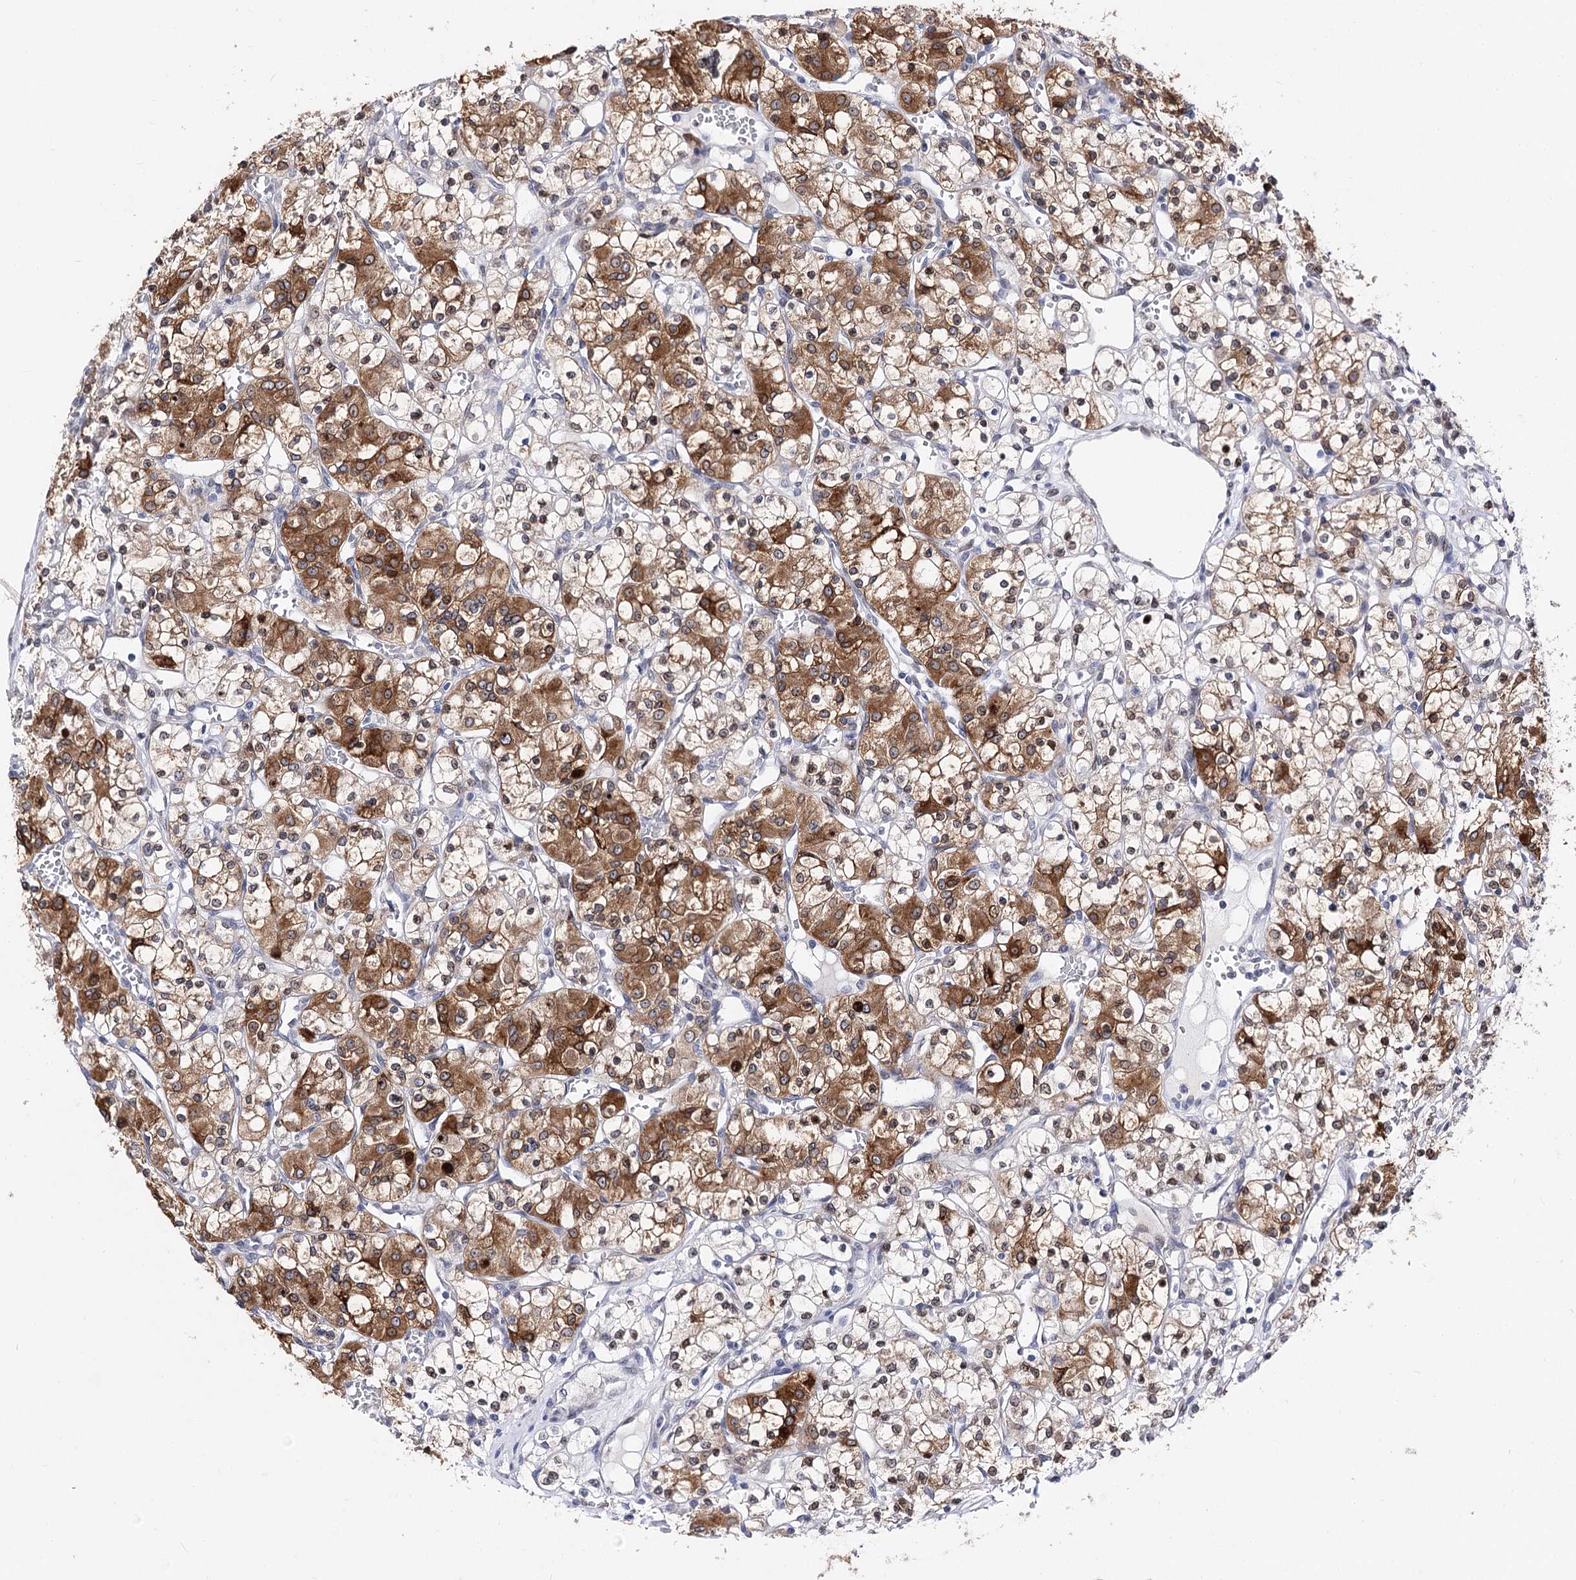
{"staining": {"intensity": "moderate", "quantity": "25%-75%", "location": "cytoplasmic/membranous,nuclear"}, "tissue": "renal cancer", "cell_type": "Tumor cells", "image_type": "cancer", "snomed": [{"axis": "morphology", "description": "Adenocarcinoma, NOS"}, {"axis": "topography", "description": "Kidney"}], "caption": "Immunohistochemistry staining of adenocarcinoma (renal), which exhibits medium levels of moderate cytoplasmic/membranous and nuclear positivity in approximately 25%-75% of tumor cells indicating moderate cytoplasmic/membranous and nuclear protein expression. The staining was performed using DAB (3,3'-diaminobenzidine) (brown) for protein detection and nuclei were counterstained in hematoxylin (blue).", "gene": "TMEM201", "patient": {"sex": "female", "age": 59}}